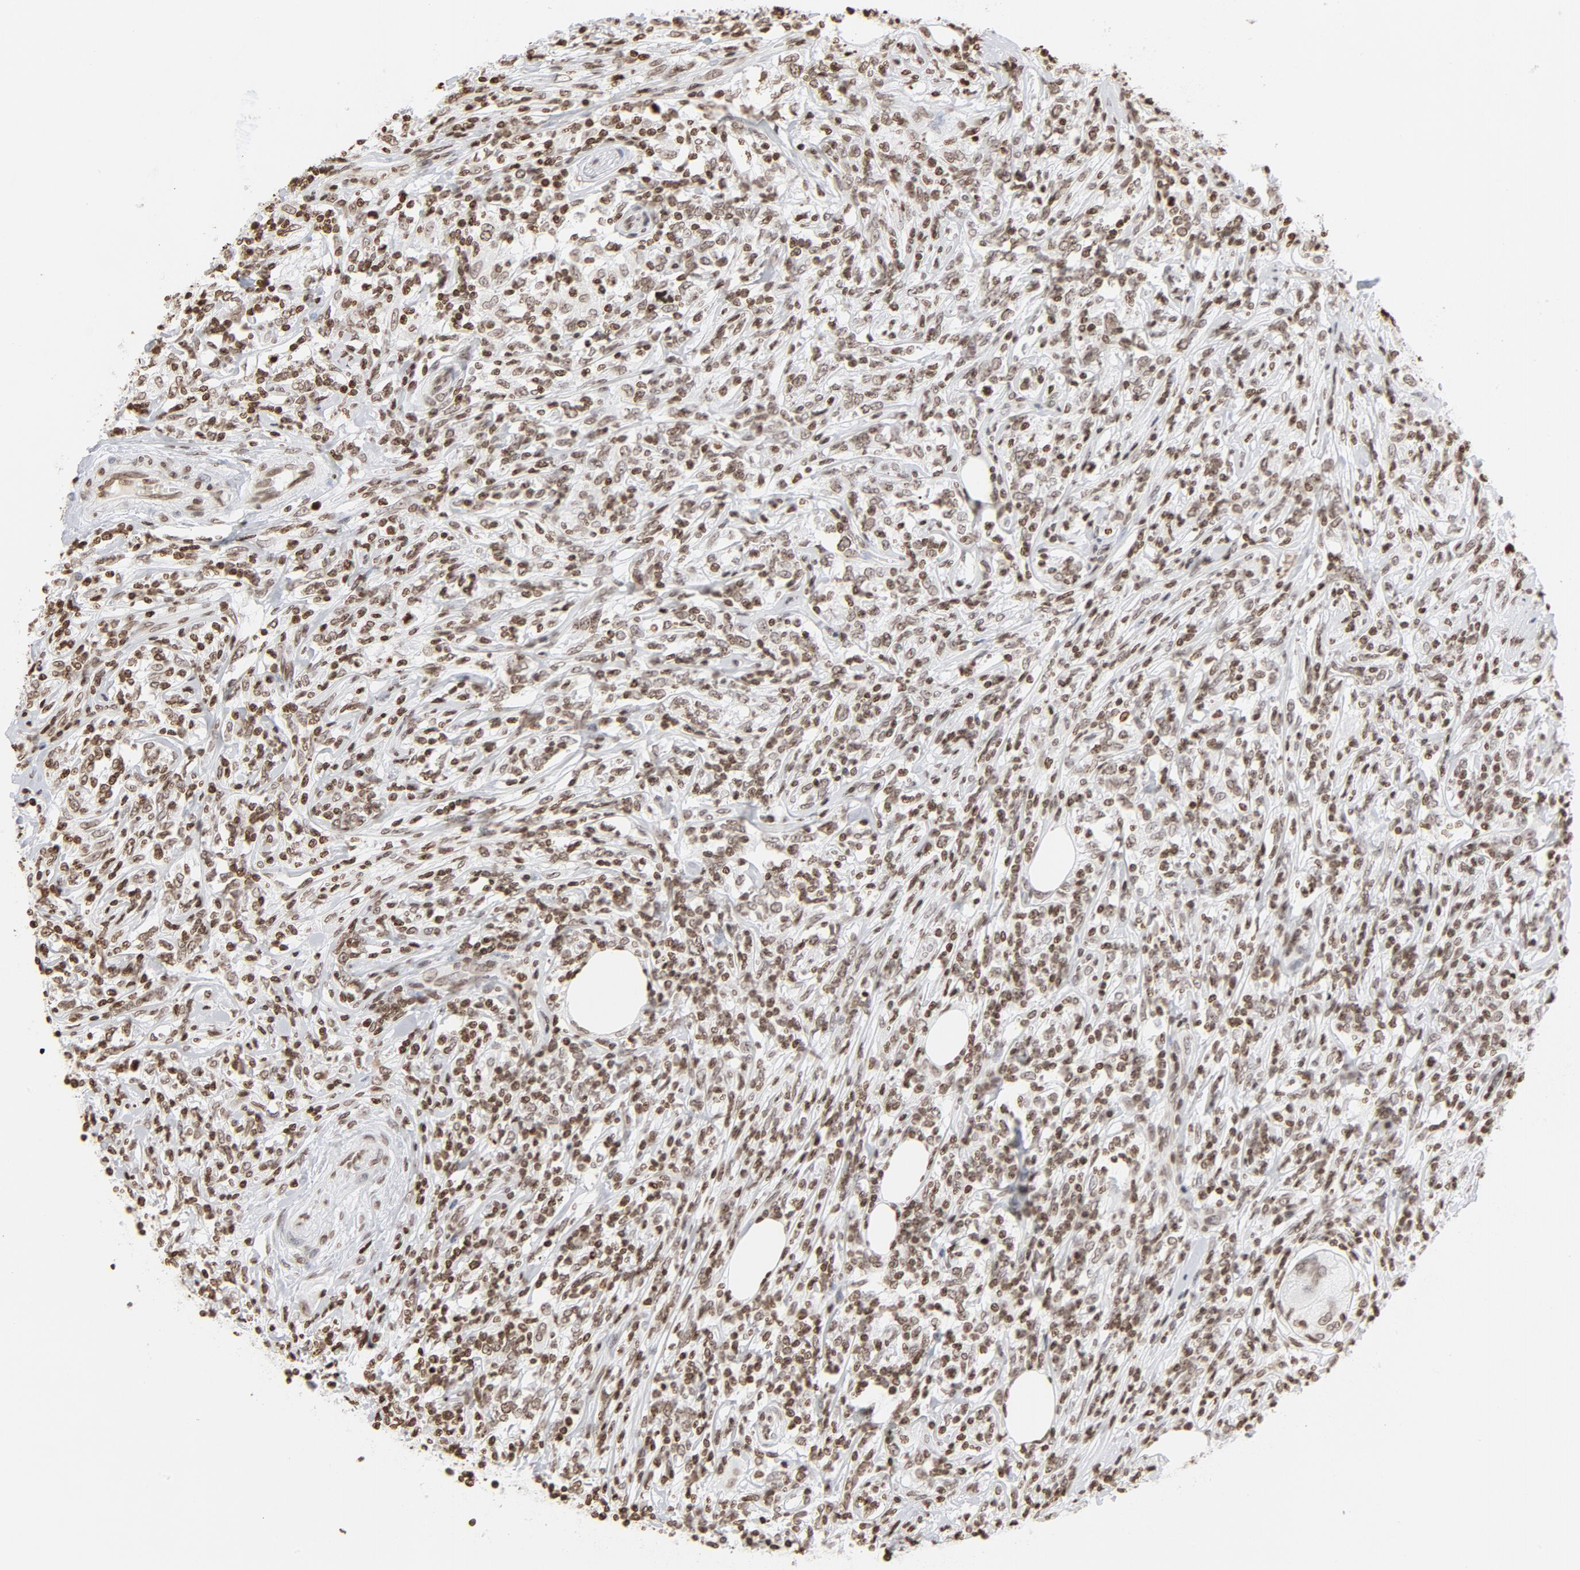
{"staining": {"intensity": "moderate", "quantity": ">75%", "location": "nuclear"}, "tissue": "lymphoma", "cell_type": "Tumor cells", "image_type": "cancer", "snomed": [{"axis": "morphology", "description": "Malignant lymphoma, non-Hodgkin's type, High grade"}, {"axis": "topography", "description": "Lymph node"}], "caption": "DAB (3,3'-diaminobenzidine) immunohistochemical staining of human high-grade malignant lymphoma, non-Hodgkin's type demonstrates moderate nuclear protein expression in approximately >75% of tumor cells.", "gene": "H2AC12", "patient": {"sex": "female", "age": 84}}